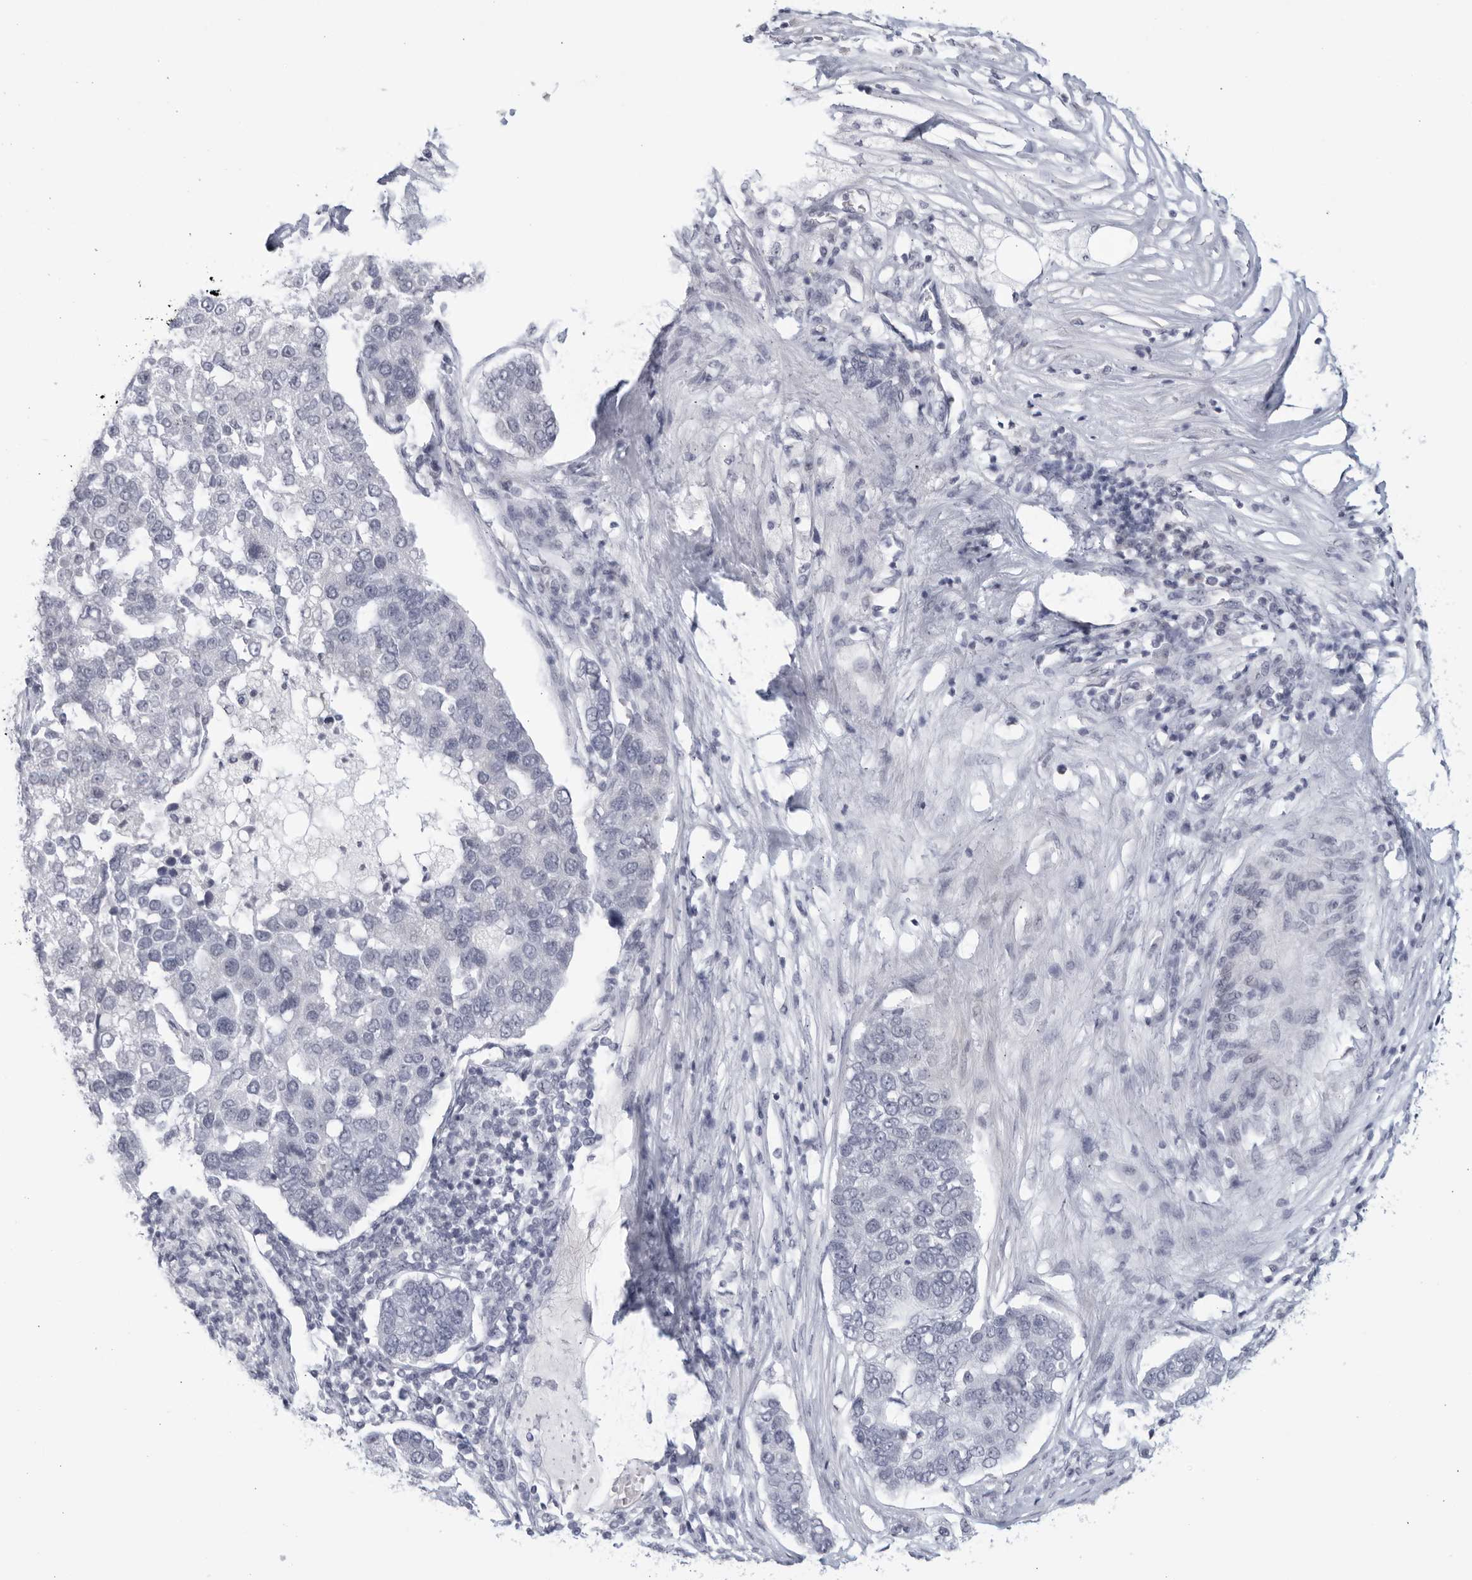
{"staining": {"intensity": "negative", "quantity": "none", "location": "none"}, "tissue": "pancreatic cancer", "cell_type": "Tumor cells", "image_type": "cancer", "snomed": [{"axis": "morphology", "description": "Adenocarcinoma, NOS"}, {"axis": "topography", "description": "Pancreas"}], "caption": "Protein analysis of adenocarcinoma (pancreatic) demonstrates no significant staining in tumor cells.", "gene": "WDTC1", "patient": {"sex": "female", "age": 61}}